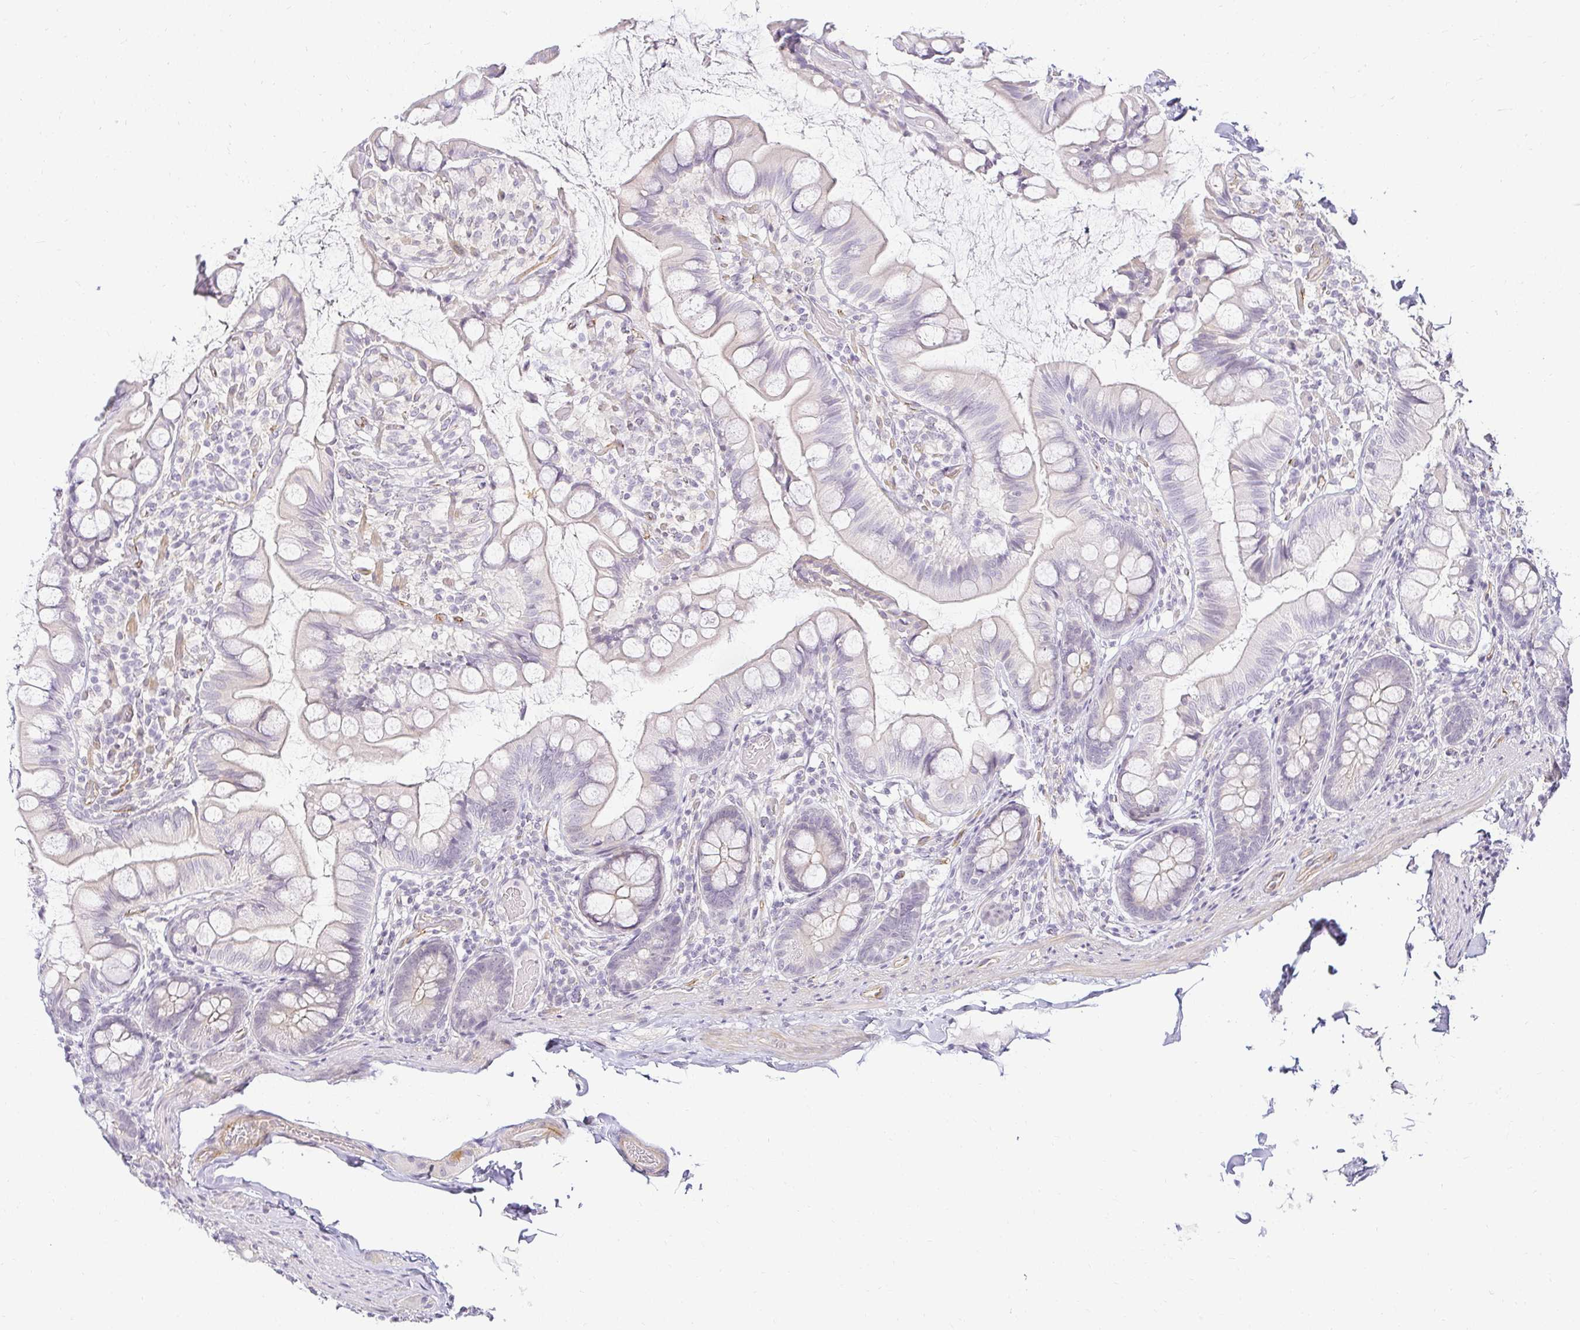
{"staining": {"intensity": "negative", "quantity": "none", "location": "none"}, "tissue": "small intestine", "cell_type": "Glandular cells", "image_type": "normal", "snomed": [{"axis": "morphology", "description": "Normal tissue, NOS"}, {"axis": "topography", "description": "Small intestine"}], "caption": "Immunohistochemistry (IHC) histopathology image of benign human small intestine stained for a protein (brown), which exhibits no expression in glandular cells. Brightfield microscopy of immunohistochemistry (IHC) stained with DAB (3,3'-diaminobenzidine) (brown) and hematoxylin (blue), captured at high magnification.", "gene": "ACAN", "patient": {"sex": "male", "age": 70}}